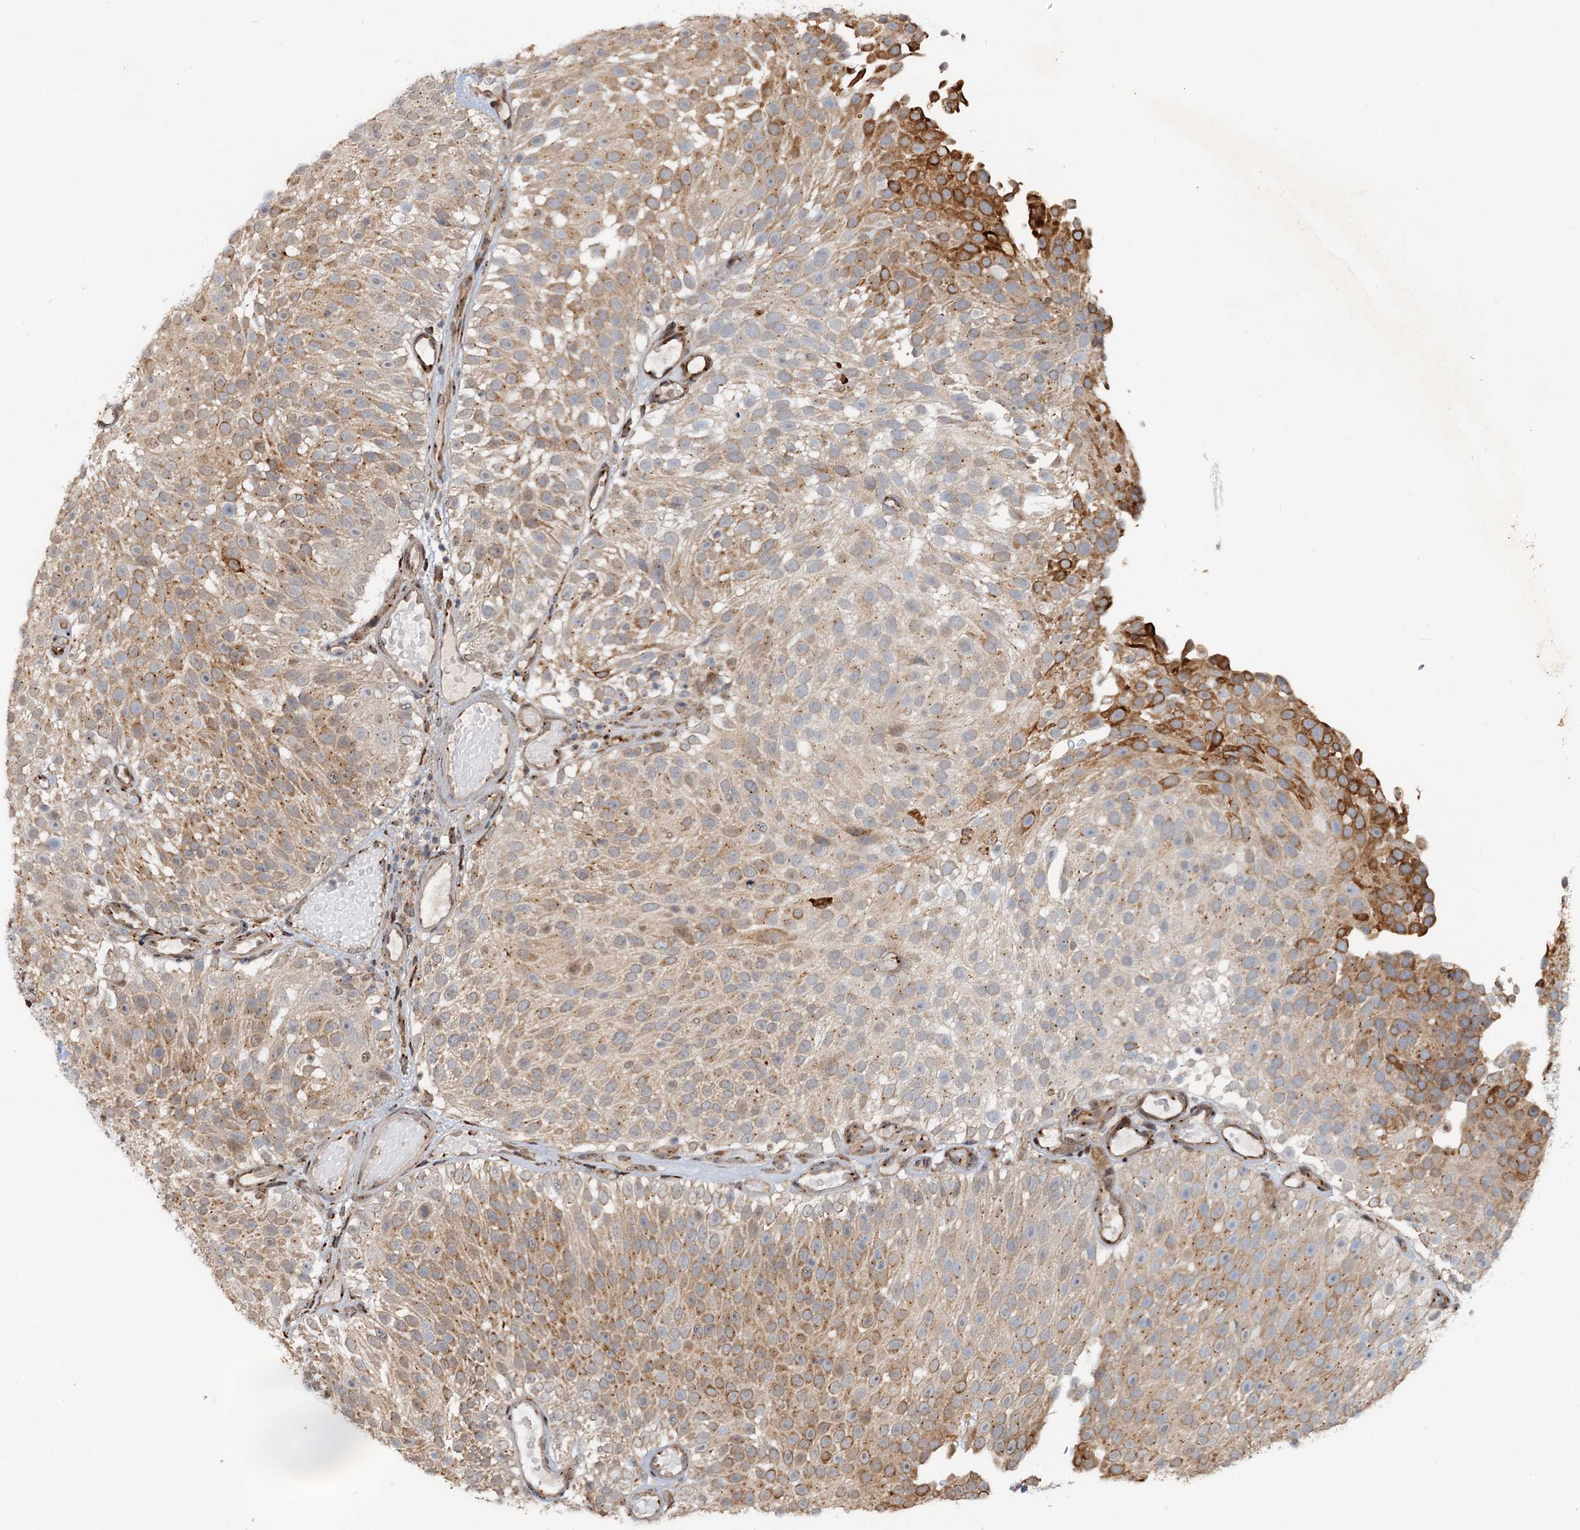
{"staining": {"intensity": "moderate", "quantity": "25%-75%", "location": "cytoplasmic/membranous"}, "tissue": "urothelial cancer", "cell_type": "Tumor cells", "image_type": "cancer", "snomed": [{"axis": "morphology", "description": "Urothelial carcinoma, Low grade"}, {"axis": "topography", "description": "Urinary bladder"}], "caption": "About 25%-75% of tumor cells in human urothelial cancer reveal moderate cytoplasmic/membranous protein expression as visualized by brown immunohistochemical staining.", "gene": "CEP68", "patient": {"sex": "male", "age": 78}}